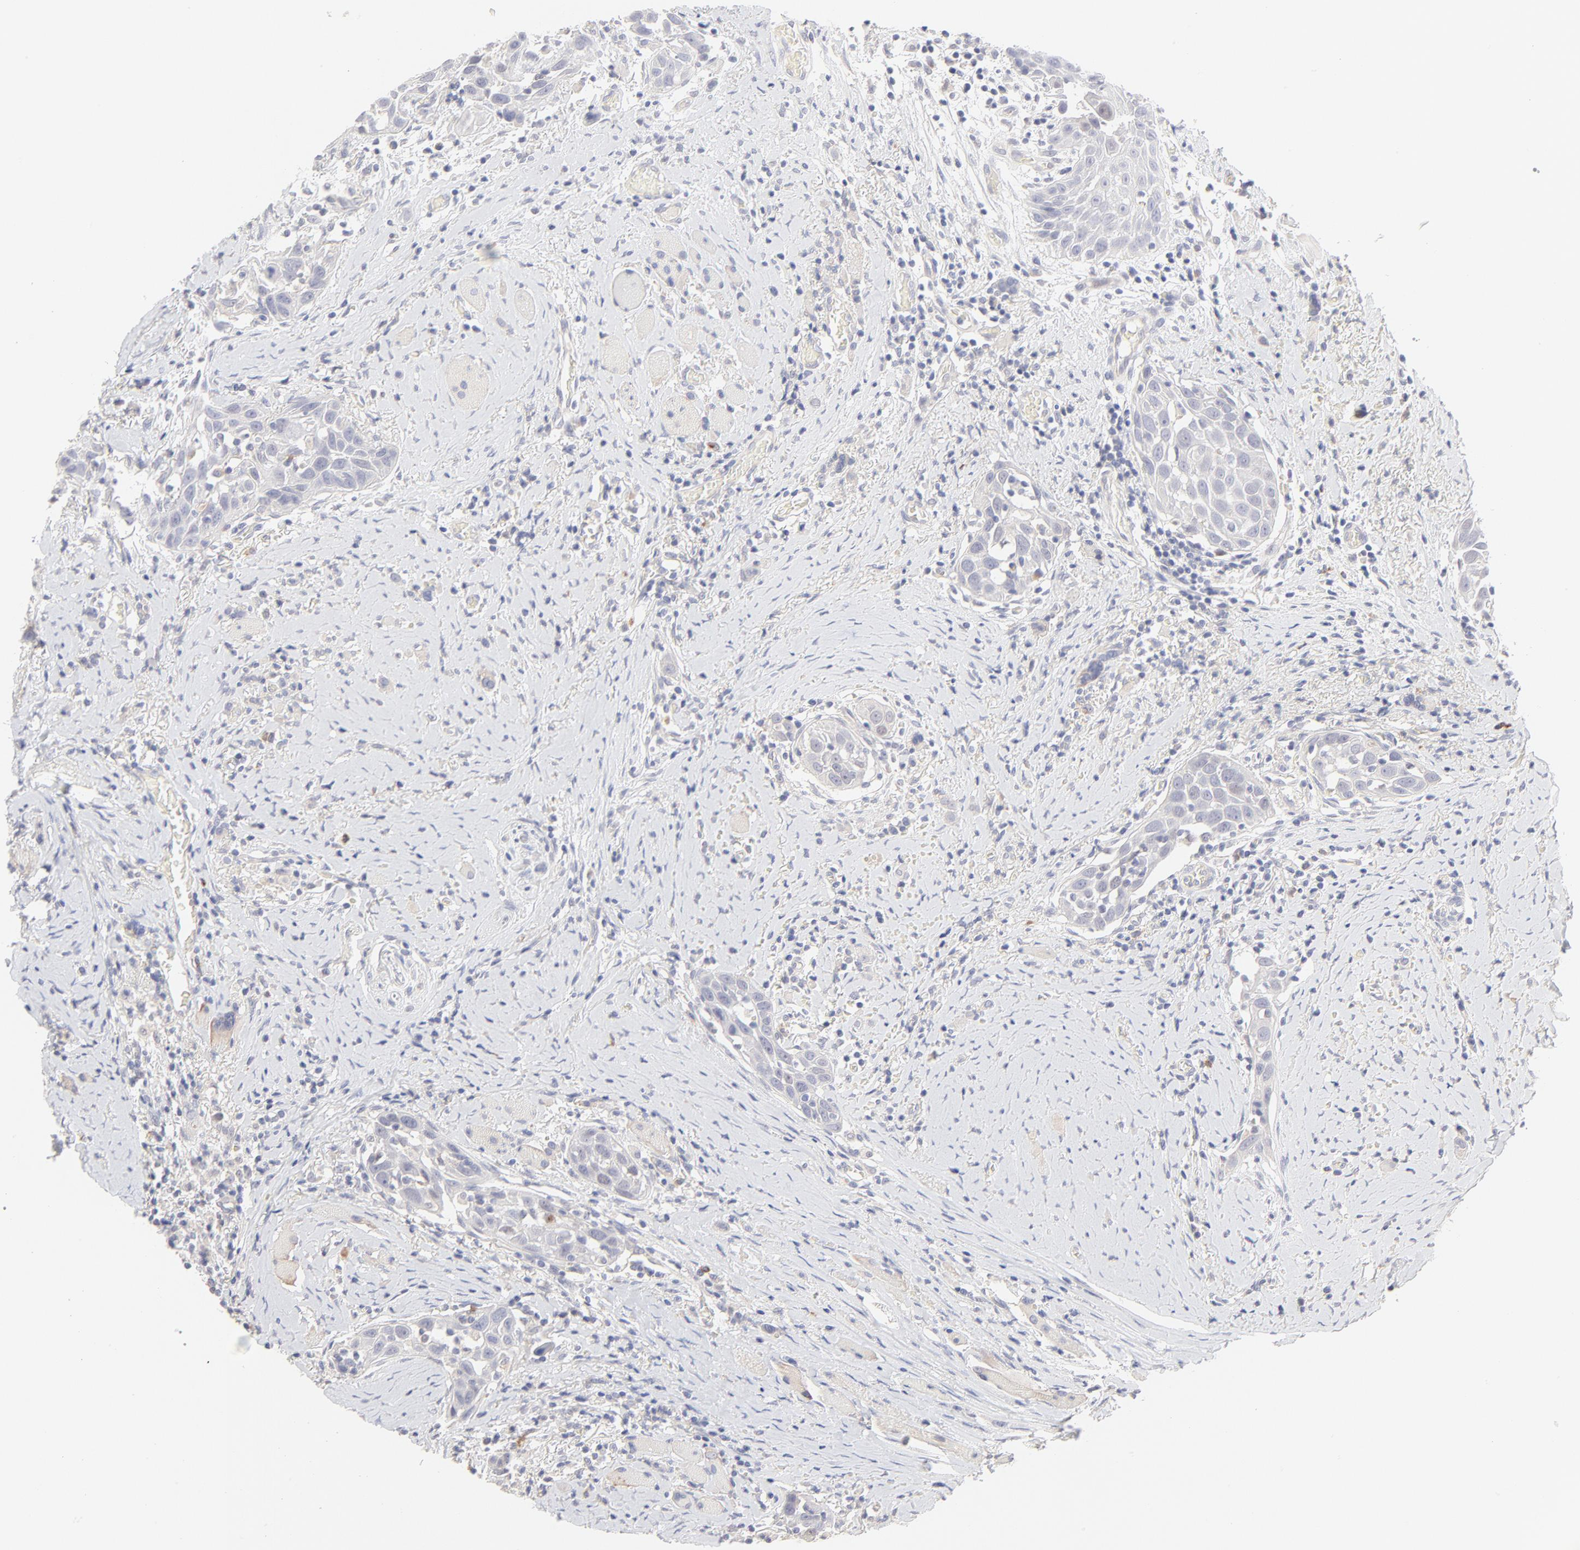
{"staining": {"intensity": "negative", "quantity": "none", "location": "none"}, "tissue": "head and neck cancer", "cell_type": "Tumor cells", "image_type": "cancer", "snomed": [{"axis": "morphology", "description": "Squamous cell carcinoma, NOS"}, {"axis": "topography", "description": "Oral tissue"}, {"axis": "topography", "description": "Head-Neck"}], "caption": "This is an immunohistochemistry (IHC) photomicrograph of head and neck cancer (squamous cell carcinoma). There is no positivity in tumor cells.", "gene": "ELF3", "patient": {"sex": "female", "age": 50}}